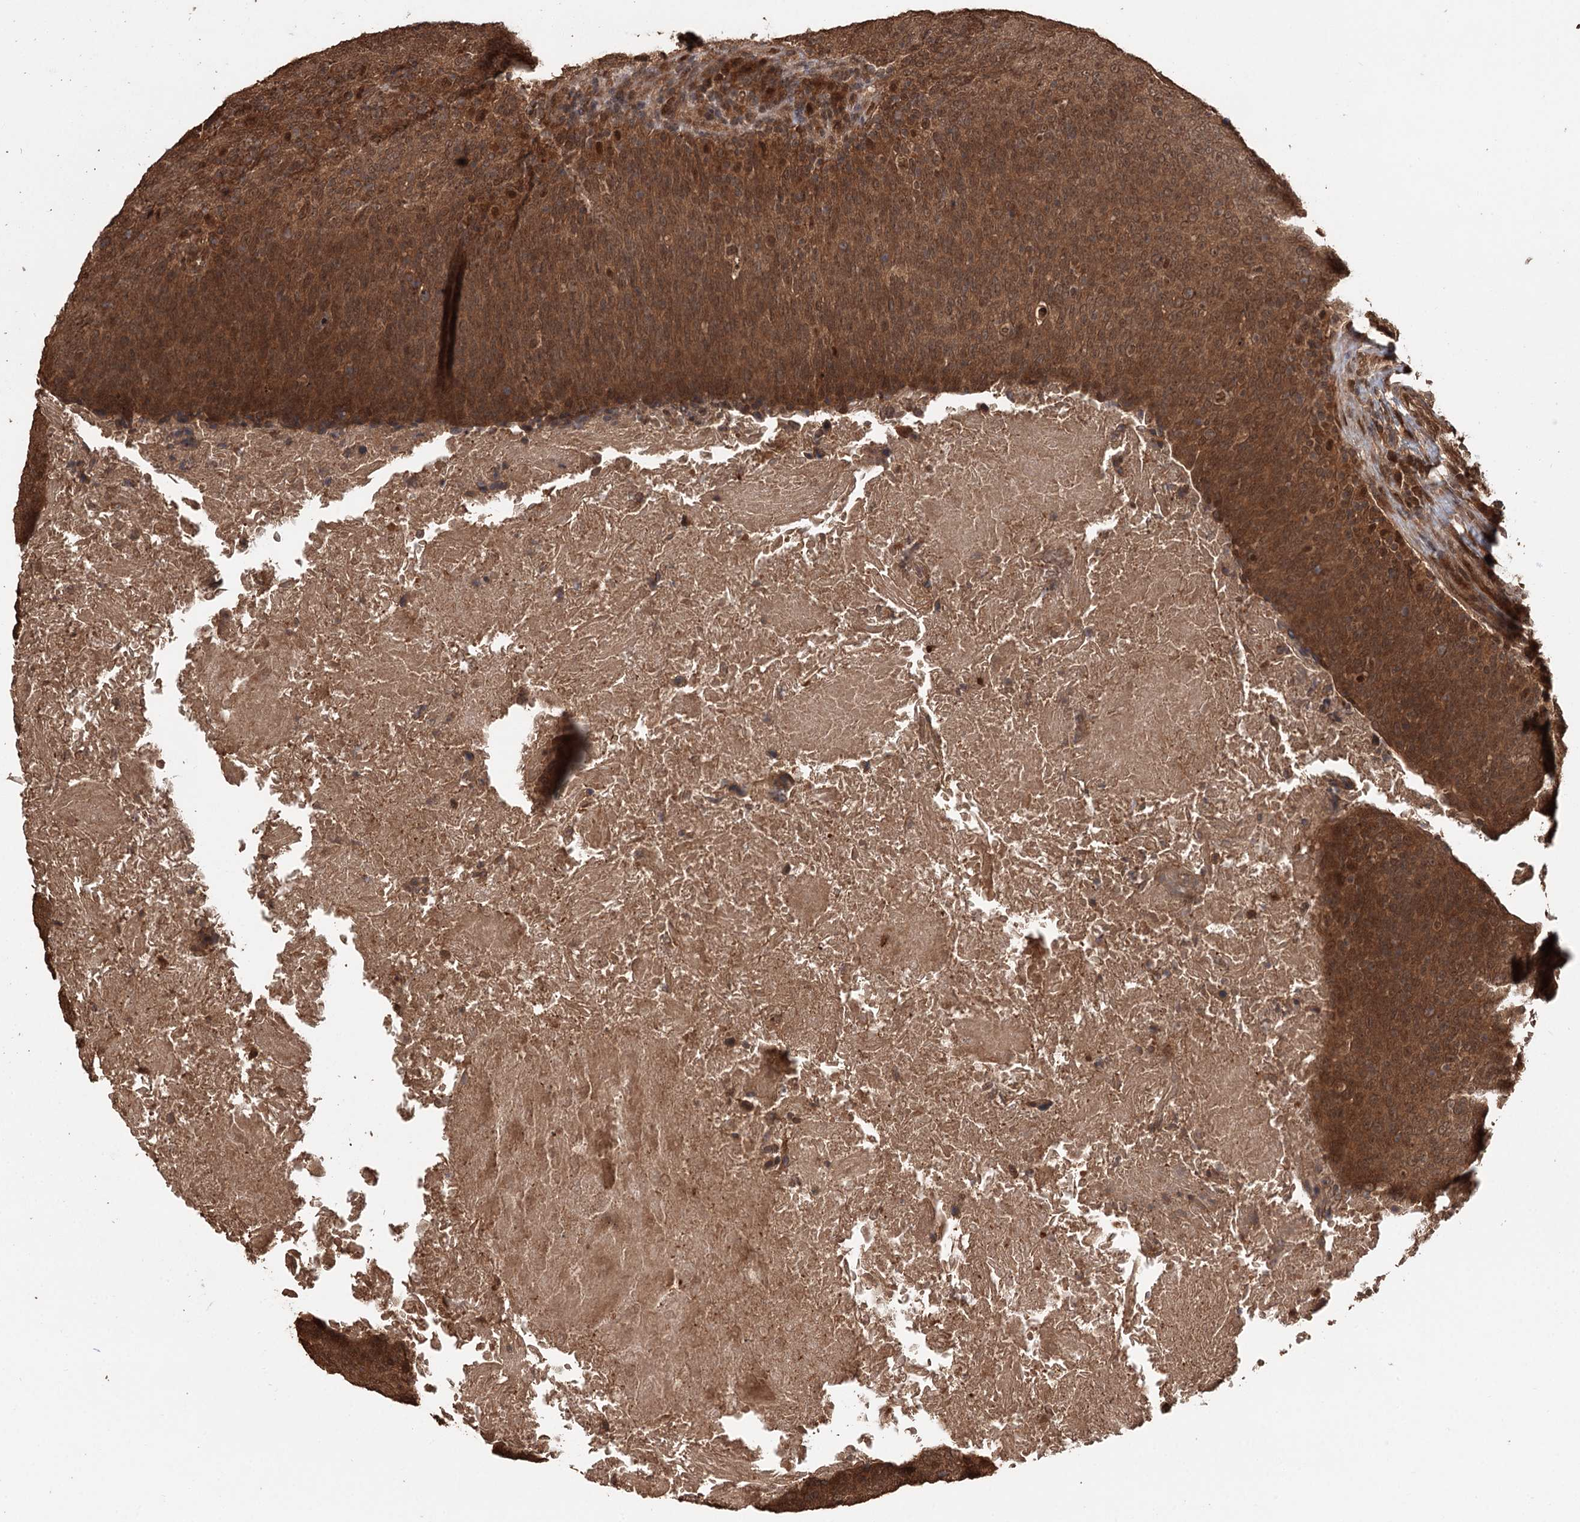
{"staining": {"intensity": "moderate", "quantity": ">75%", "location": "cytoplasmic/membranous,nuclear"}, "tissue": "head and neck cancer", "cell_type": "Tumor cells", "image_type": "cancer", "snomed": [{"axis": "morphology", "description": "Squamous cell carcinoma, NOS"}, {"axis": "morphology", "description": "Squamous cell carcinoma, metastatic, NOS"}, {"axis": "topography", "description": "Lymph node"}, {"axis": "topography", "description": "Head-Neck"}], "caption": "High-magnification brightfield microscopy of head and neck cancer (squamous cell carcinoma) stained with DAB (brown) and counterstained with hematoxylin (blue). tumor cells exhibit moderate cytoplasmic/membranous and nuclear expression is present in about>75% of cells.", "gene": "N6AMT1", "patient": {"sex": "male", "age": 62}}